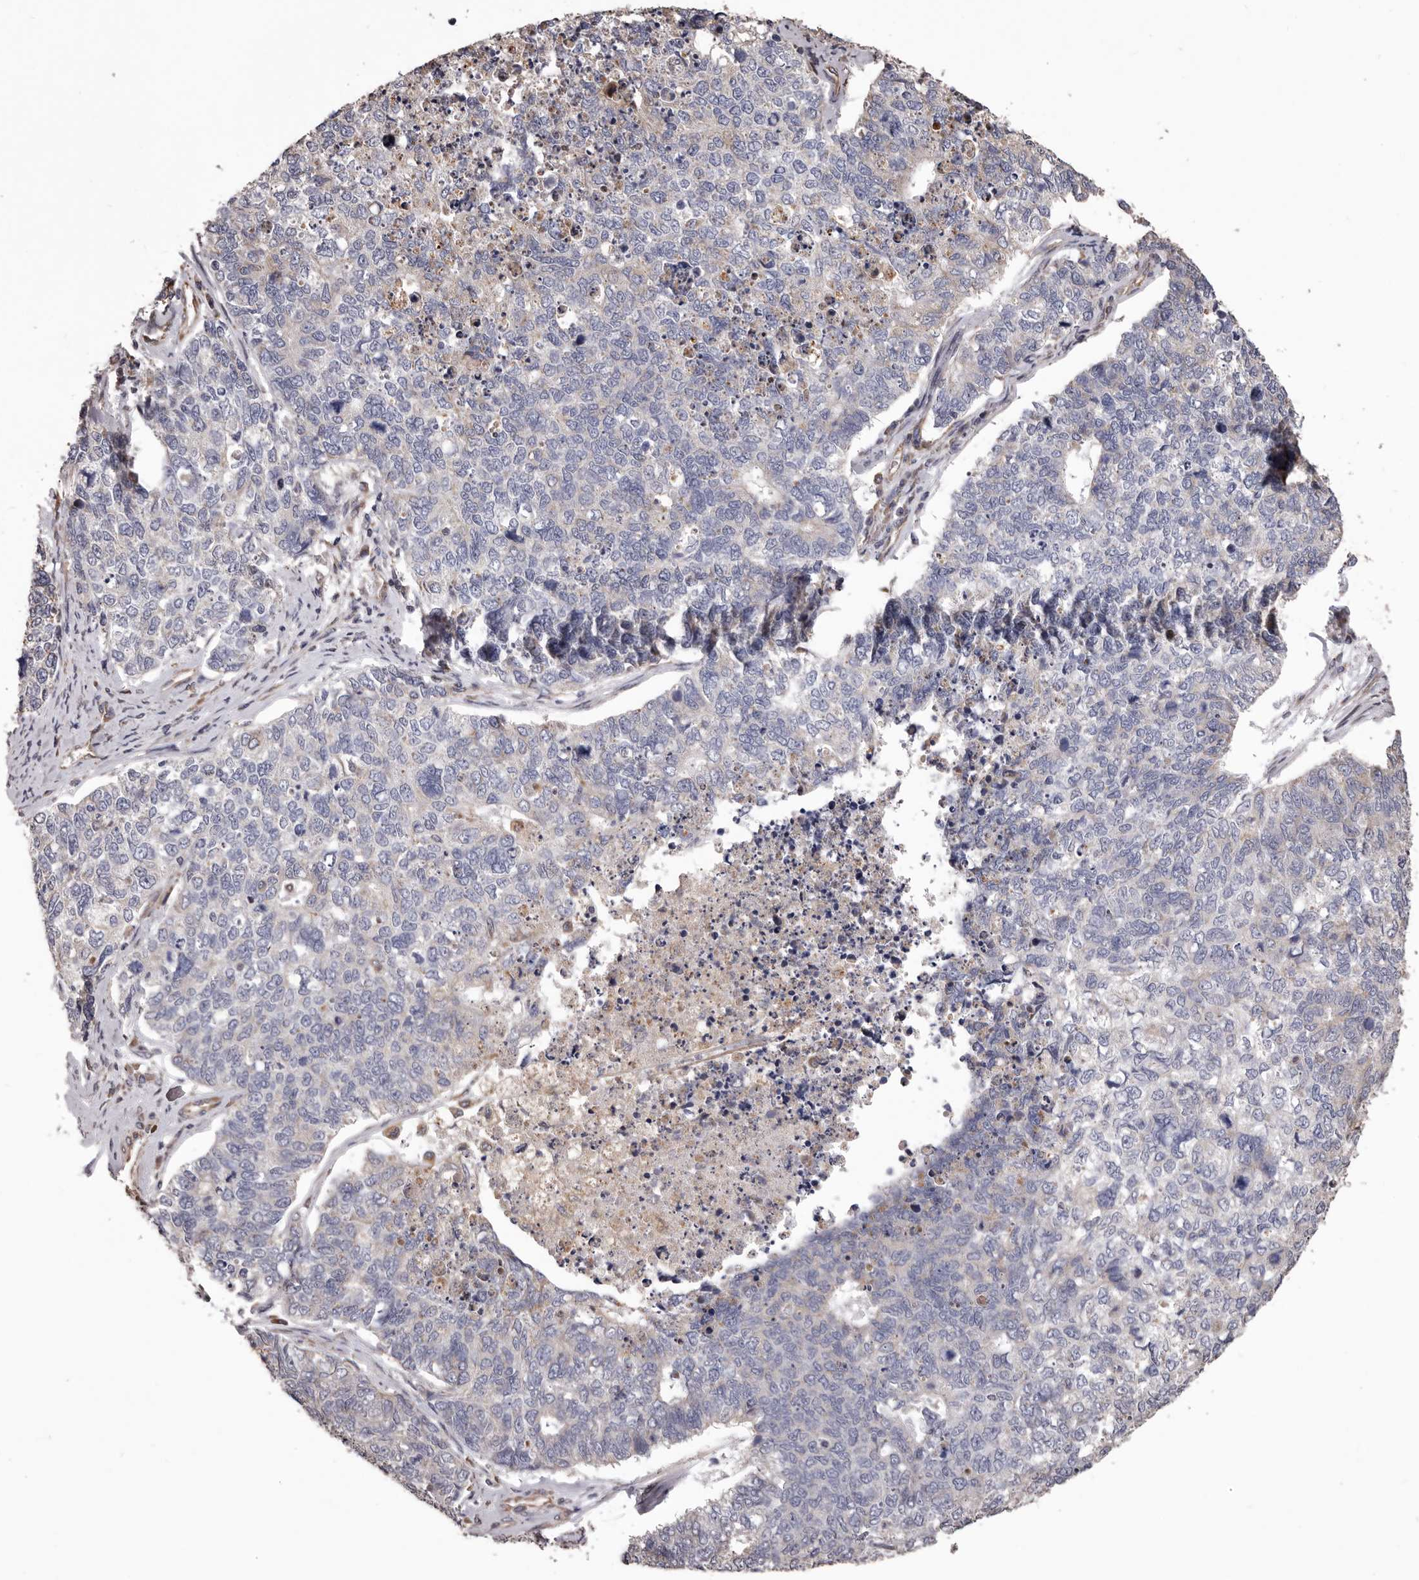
{"staining": {"intensity": "negative", "quantity": "none", "location": "none"}, "tissue": "cervical cancer", "cell_type": "Tumor cells", "image_type": "cancer", "snomed": [{"axis": "morphology", "description": "Squamous cell carcinoma, NOS"}, {"axis": "topography", "description": "Cervix"}], "caption": "There is no significant positivity in tumor cells of cervical squamous cell carcinoma.", "gene": "CEP104", "patient": {"sex": "female", "age": 63}}